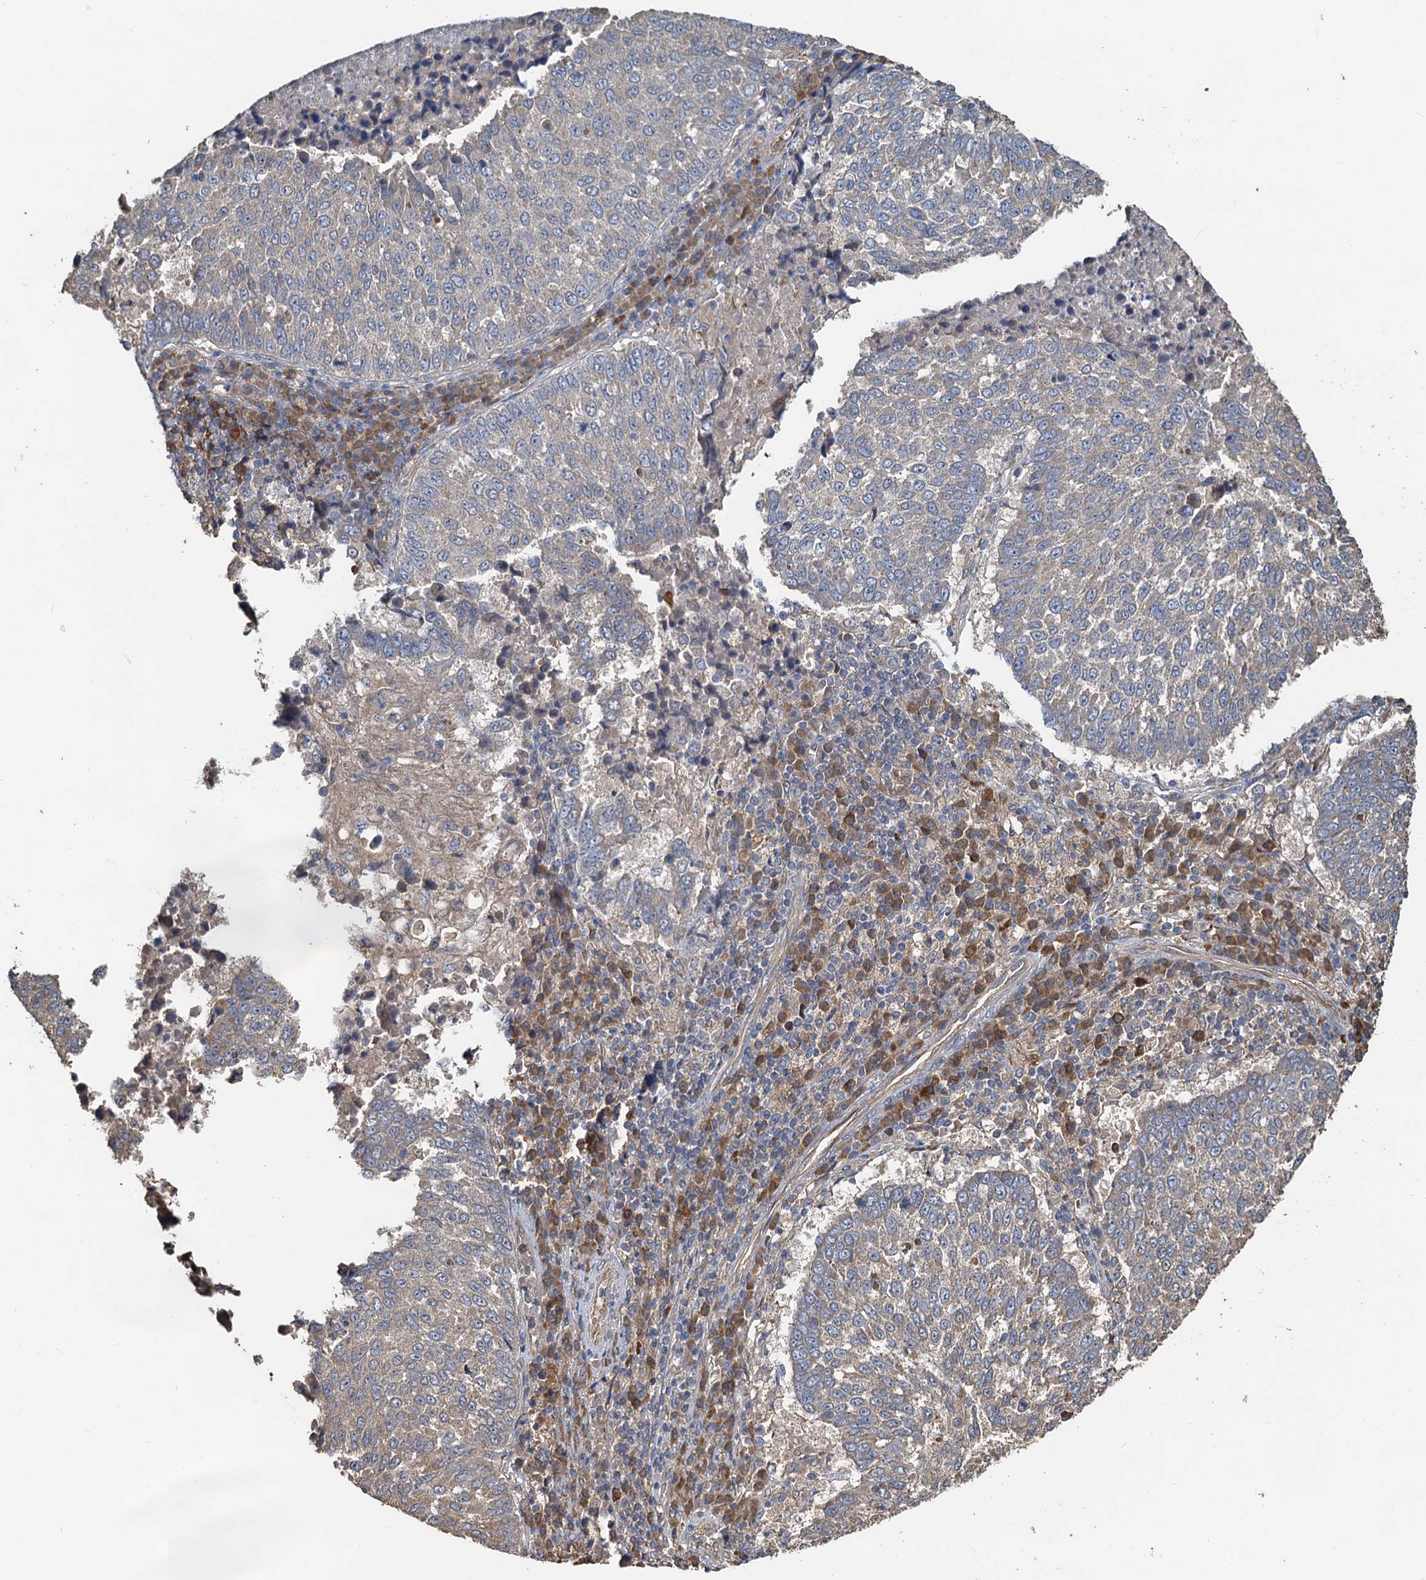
{"staining": {"intensity": "weak", "quantity": "25%-75%", "location": "cytoplasmic/membranous"}, "tissue": "lung cancer", "cell_type": "Tumor cells", "image_type": "cancer", "snomed": [{"axis": "morphology", "description": "Squamous cell carcinoma, NOS"}, {"axis": "topography", "description": "Lung"}], "caption": "Approximately 25%-75% of tumor cells in human lung cancer show weak cytoplasmic/membranous protein staining as visualized by brown immunohistochemical staining.", "gene": "HYI", "patient": {"sex": "male", "age": 73}}